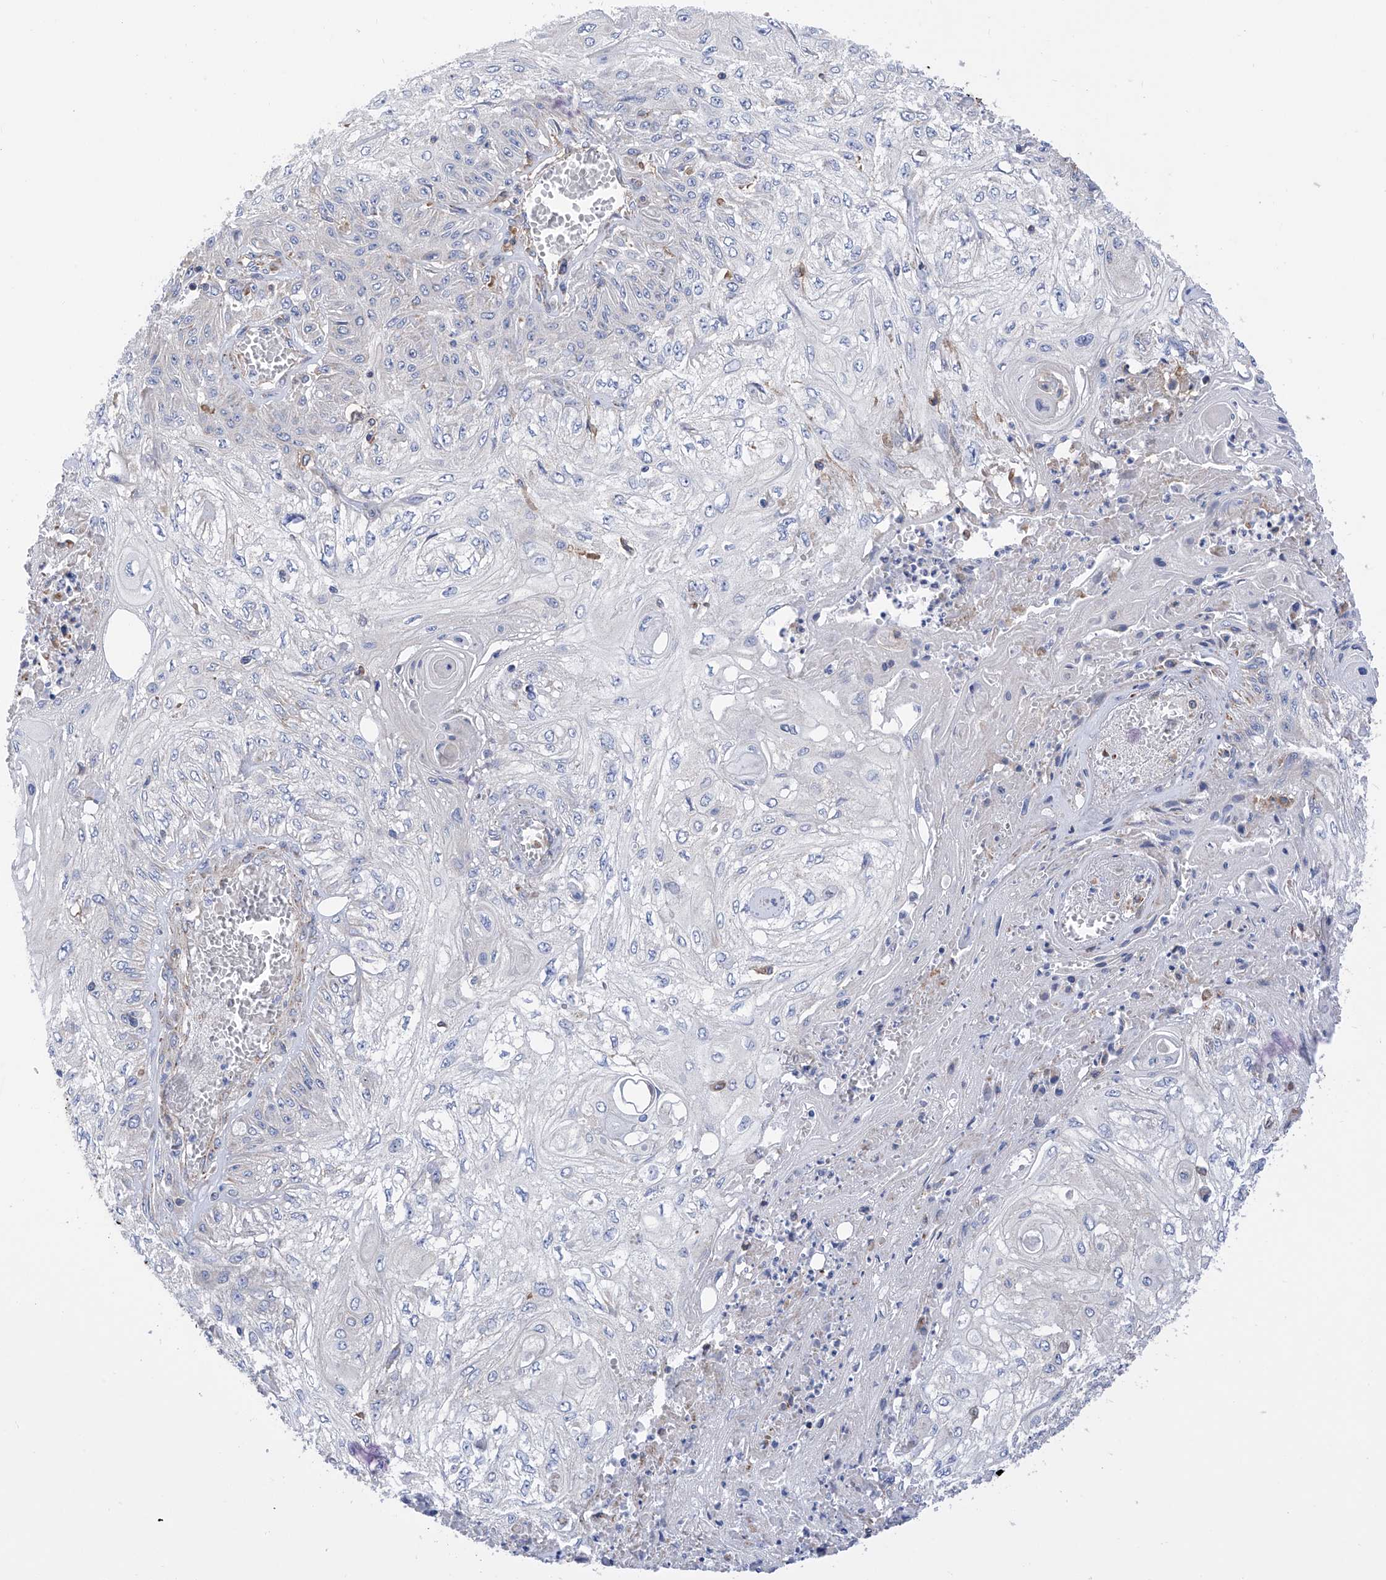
{"staining": {"intensity": "negative", "quantity": "none", "location": "none"}, "tissue": "skin cancer", "cell_type": "Tumor cells", "image_type": "cancer", "snomed": [{"axis": "morphology", "description": "Squamous cell carcinoma, NOS"}, {"axis": "morphology", "description": "Squamous cell carcinoma, metastatic, NOS"}, {"axis": "topography", "description": "Skin"}, {"axis": "topography", "description": "Lymph node"}], "caption": "DAB immunohistochemical staining of human skin cancer (squamous cell carcinoma) reveals no significant staining in tumor cells.", "gene": "P2RX7", "patient": {"sex": "male", "age": 75}}